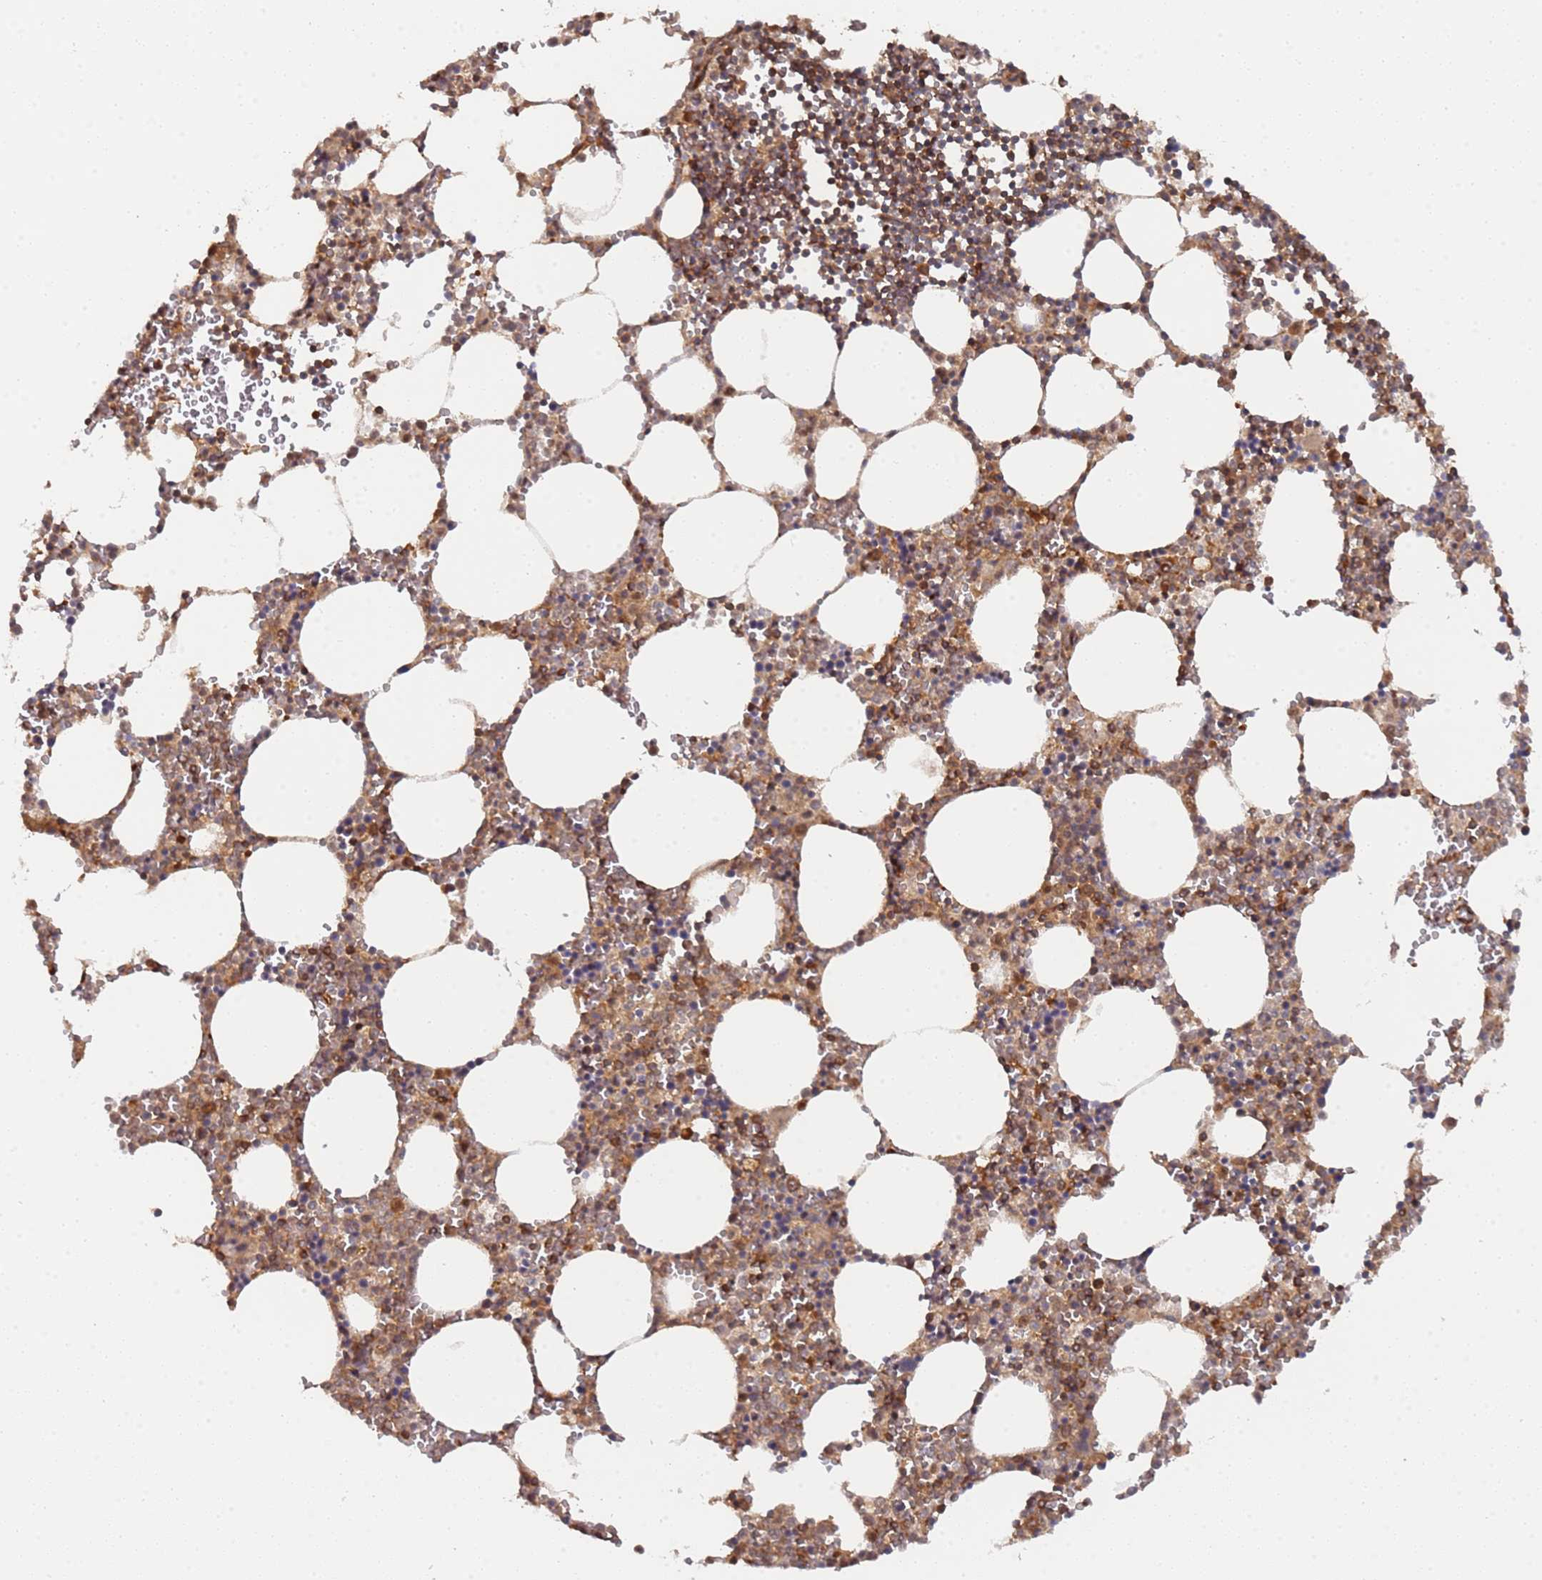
{"staining": {"intensity": "moderate", "quantity": "25%-75%", "location": "cytoplasmic/membranous,nuclear"}, "tissue": "bone marrow", "cell_type": "Hematopoietic cells", "image_type": "normal", "snomed": [{"axis": "morphology", "description": "Normal tissue, NOS"}, {"axis": "topography", "description": "Bone marrow"}], "caption": "This is an image of IHC staining of unremarkable bone marrow, which shows moderate expression in the cytoplasmic/membranous,nuclear of hematopoietic cells.", "gene": "DDX60", "patient": {"sex": "female", "age": 64}}